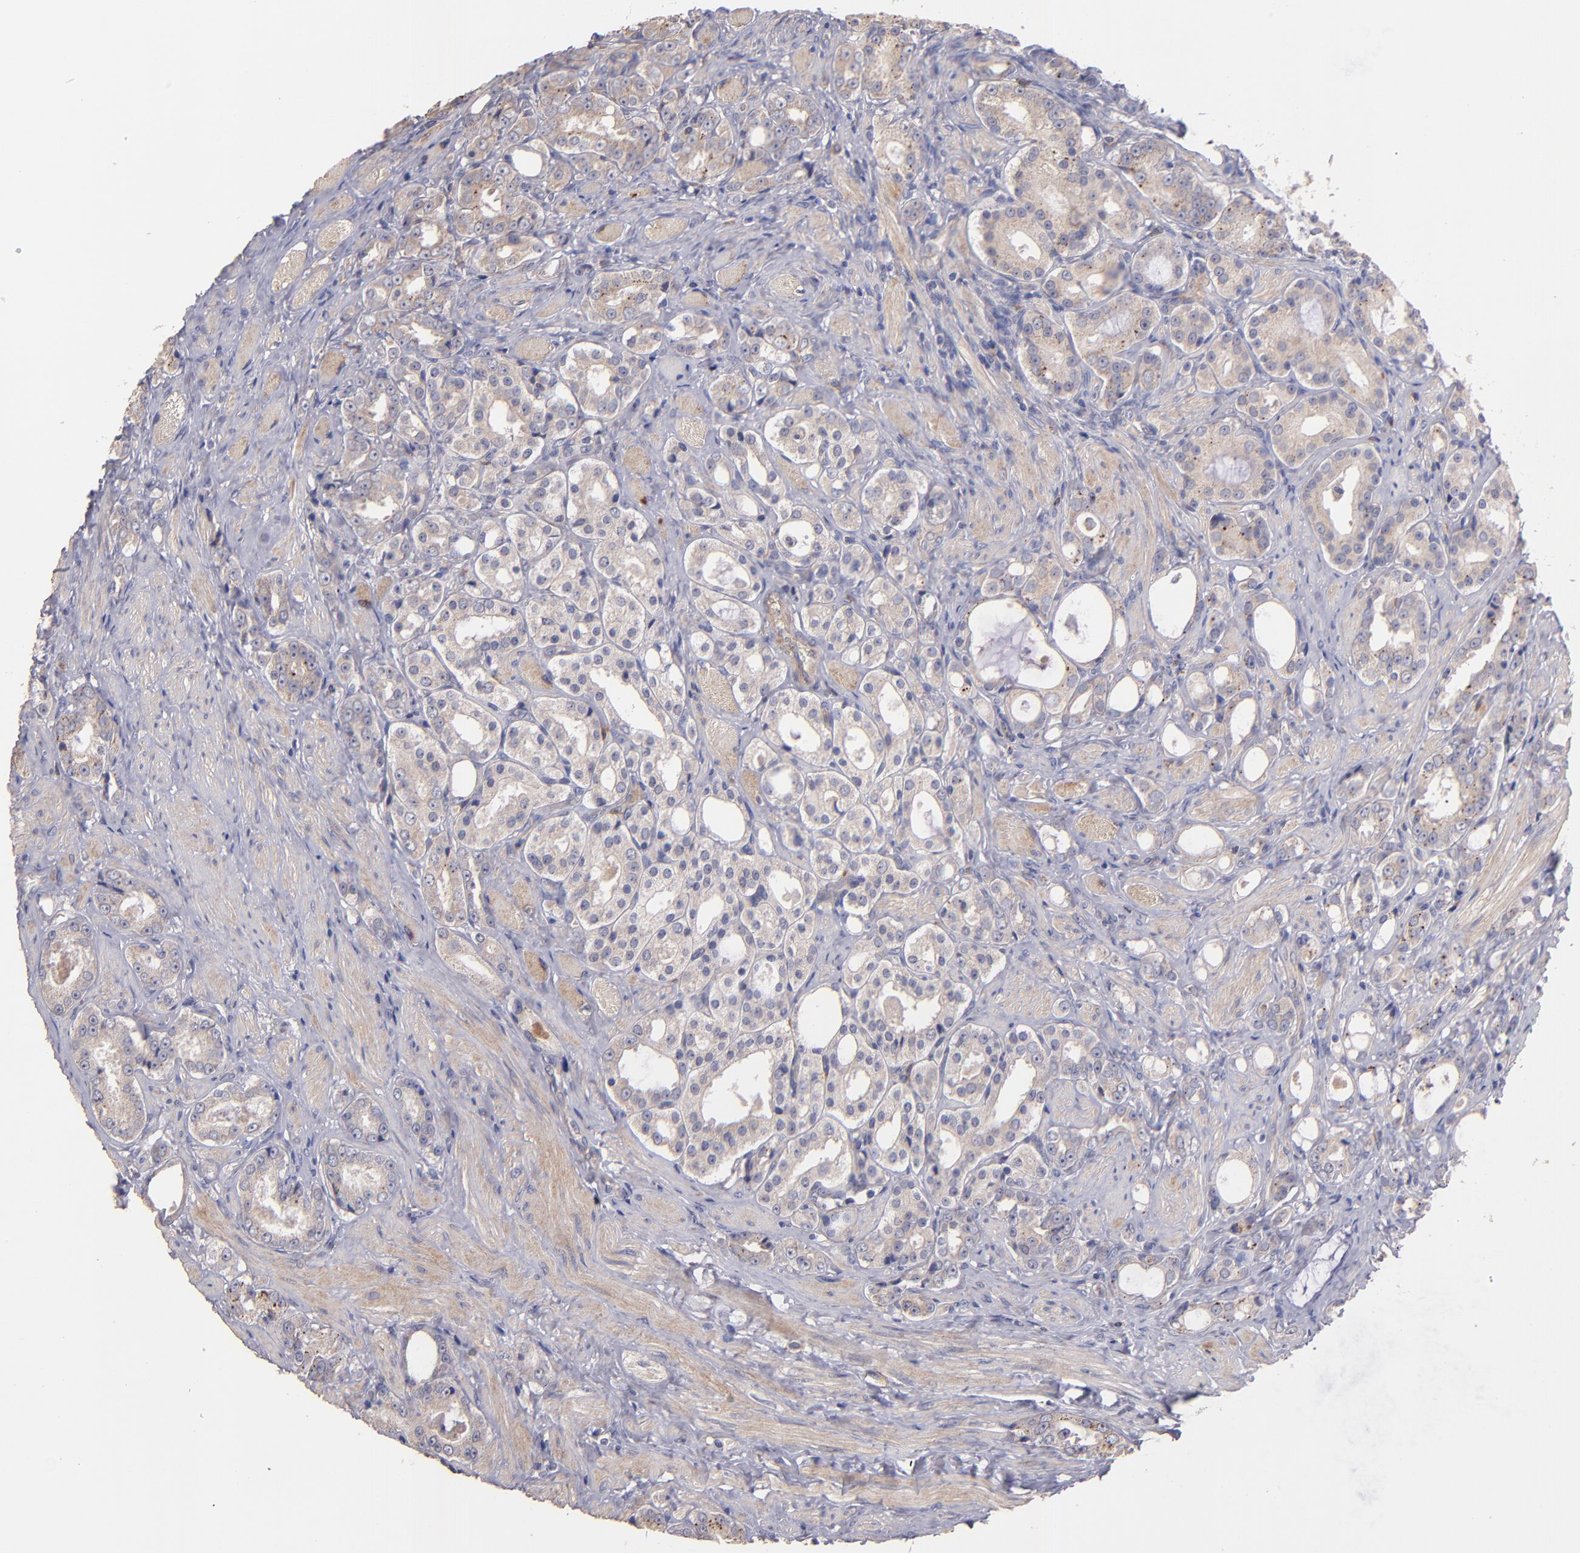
{"staining": {"intensity": "moderate", "quantity": "25%-75%", "location": "cytoplasmic/membranous"}, "tissue": "prostate cancer", "cell_type": "Tumor cells", "image_type": "cancer", "snomed": [{"axis": "morphology", "description": "Adenocarcinoma, Medium grade"}, {"axis": "topography", "description": "Prostate"}], "caption": "Prostate medium-grade adenocarcinoma stained with DAB immunohistochemistry shows medium levels of moderate cytoplasmic/membranous expression in approximately 25%-75% of tumor cells.", "gene": "MAGEE1", "patient": {"sex": "male", "age": 60}}